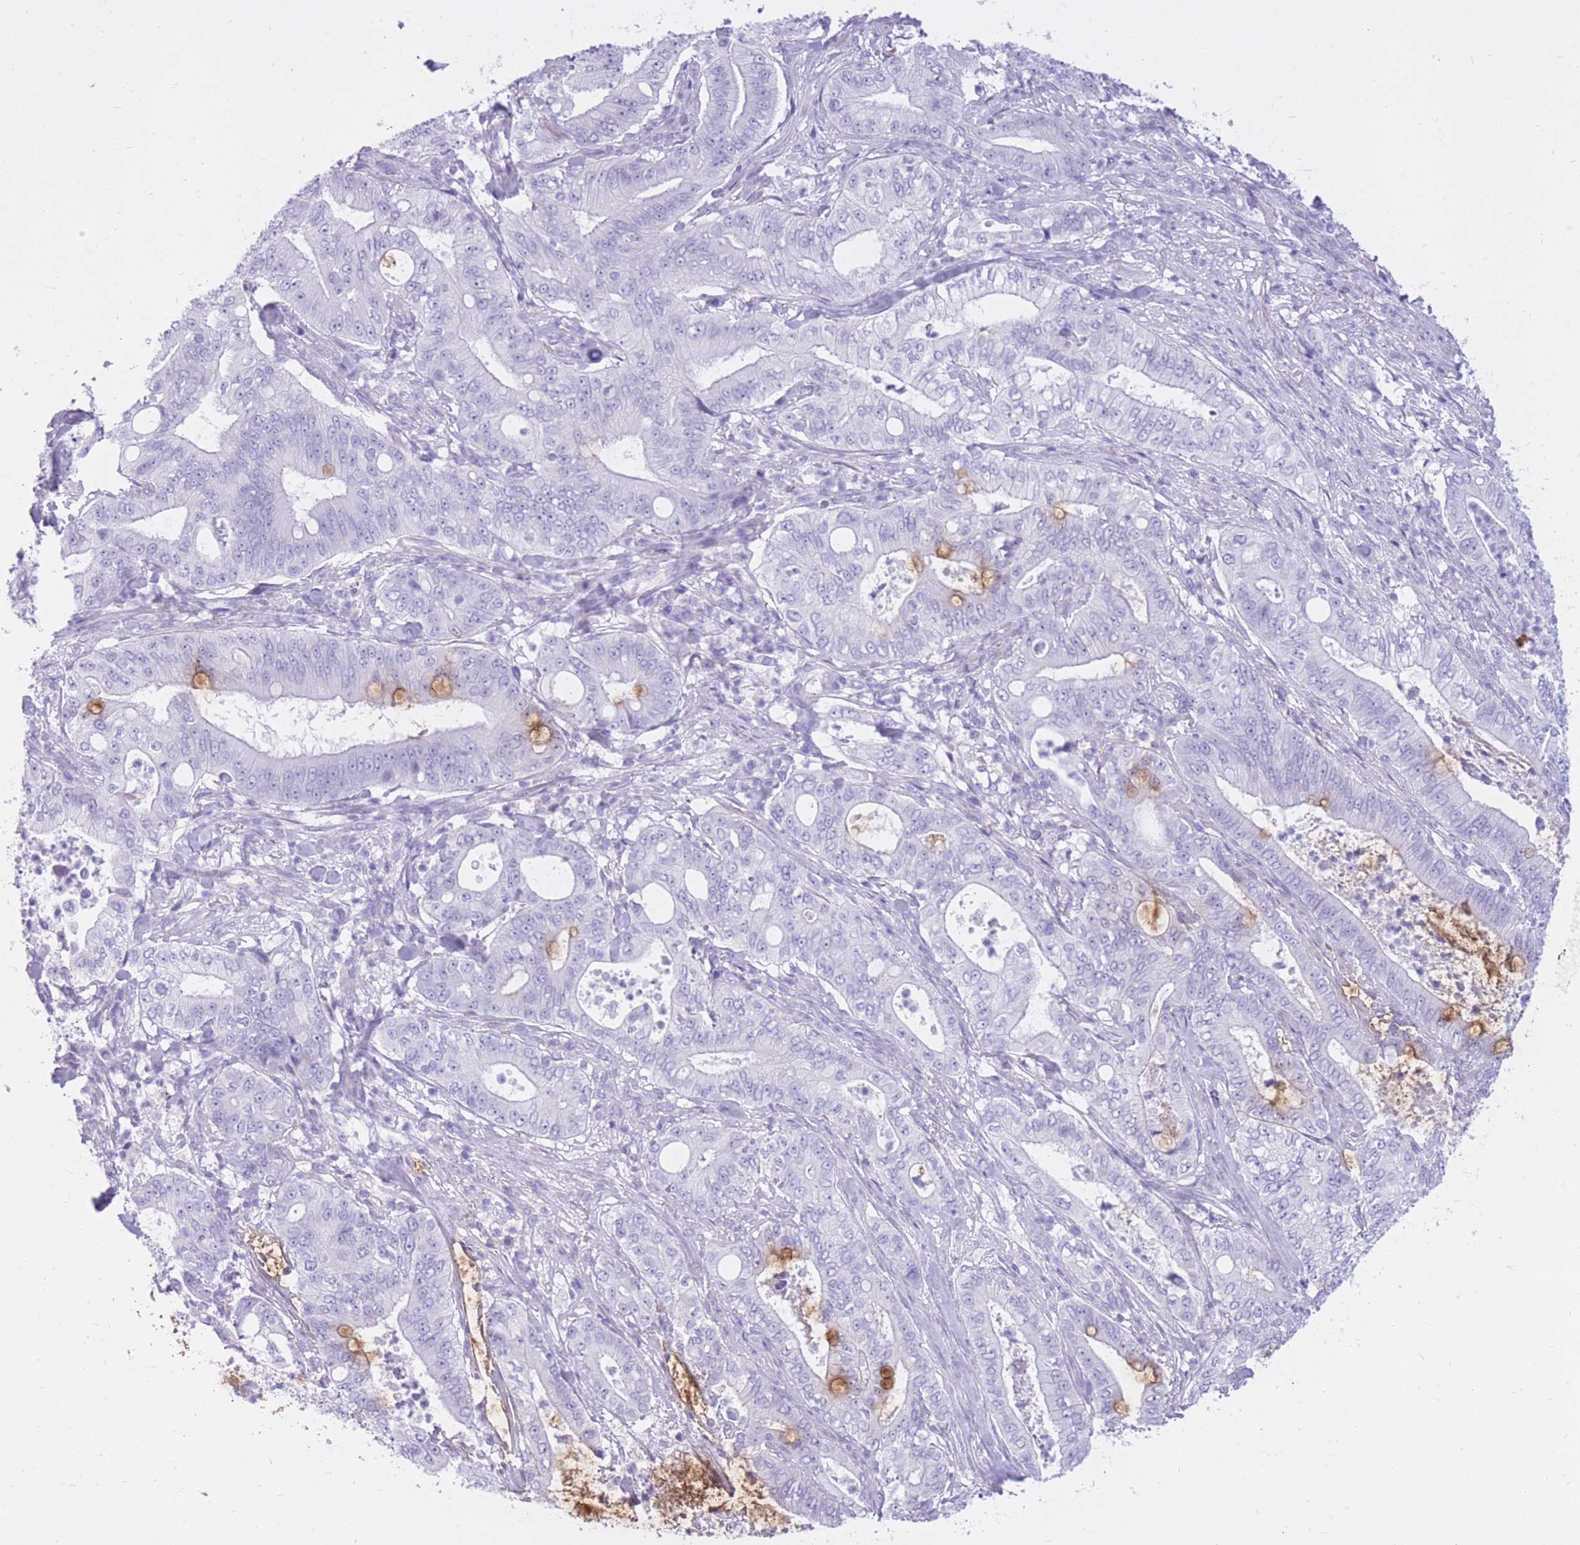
{"staining": {"intensity": "negative", "quantity": "none", "location": "none"}, "tissue": "pancreatic cancer", "cell_type": "Tumor cells", "image_type": "cancer", "snomed": [{"axis": "morphology", "description": "Adenocarcinoma, NOS"}, {"axis": "topography", "description": "Pancreas"}], "caption": "High power microscopy image of an IHC histopathology image of pancreatic adenocarcinoma, revealing no significant expression in tumor cells. (Immunohistochemistry (ihc), brightfield microscopy, high magnification).", "gene": "CYP21A2", "patient": {"sex": "male", "age": 71}}